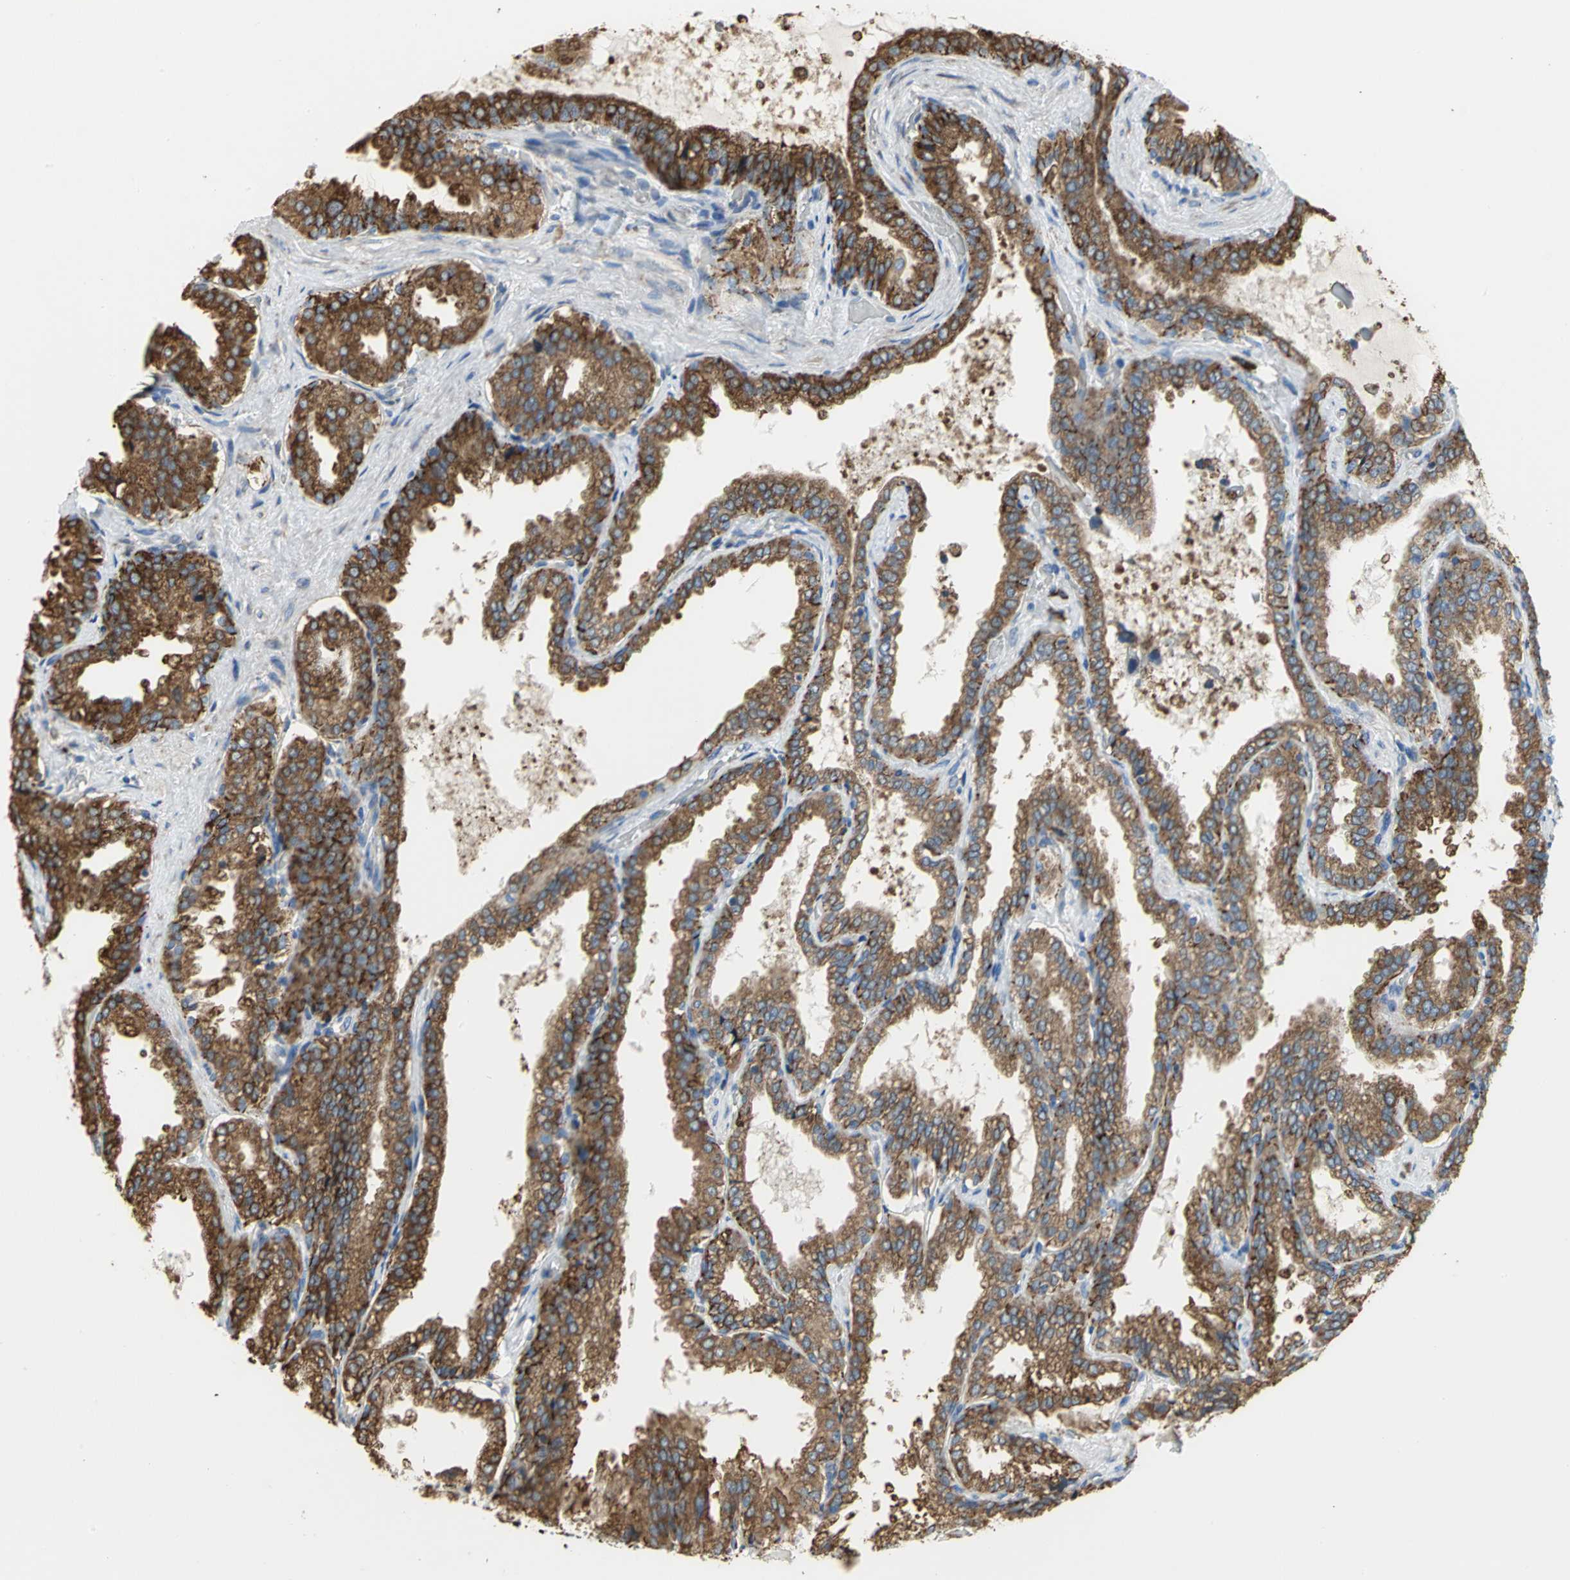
{"staining": {"intensity": "strong", "quantity": ">75%", "location": "cytoplasmic/membranous"}, "tissue": "seminal vesicle", "cell_type": "Glandular cells", "image_type": "normal", "snomed": [{"axis": "morphology", "description": "Normal tissue, NOS"}, {"axis": "topography", "description": "Seminal veicle"}], "caption": "Immunohistochemistry staining of normal seminal vesicle, which exhibits high levels of strong cytoplasmic/membranous staining in approximately >75% of glandular cells indicating strong cytoplasmic/membranous protein expression. The staining was performed using DAB (3,3'-diaminobenzidine) (brown) for protein detection and nuclei were counterstained in hematoxylin (blue).", "gene": "SDF2L1", "patient": {"sex": "male", "age": 46}}